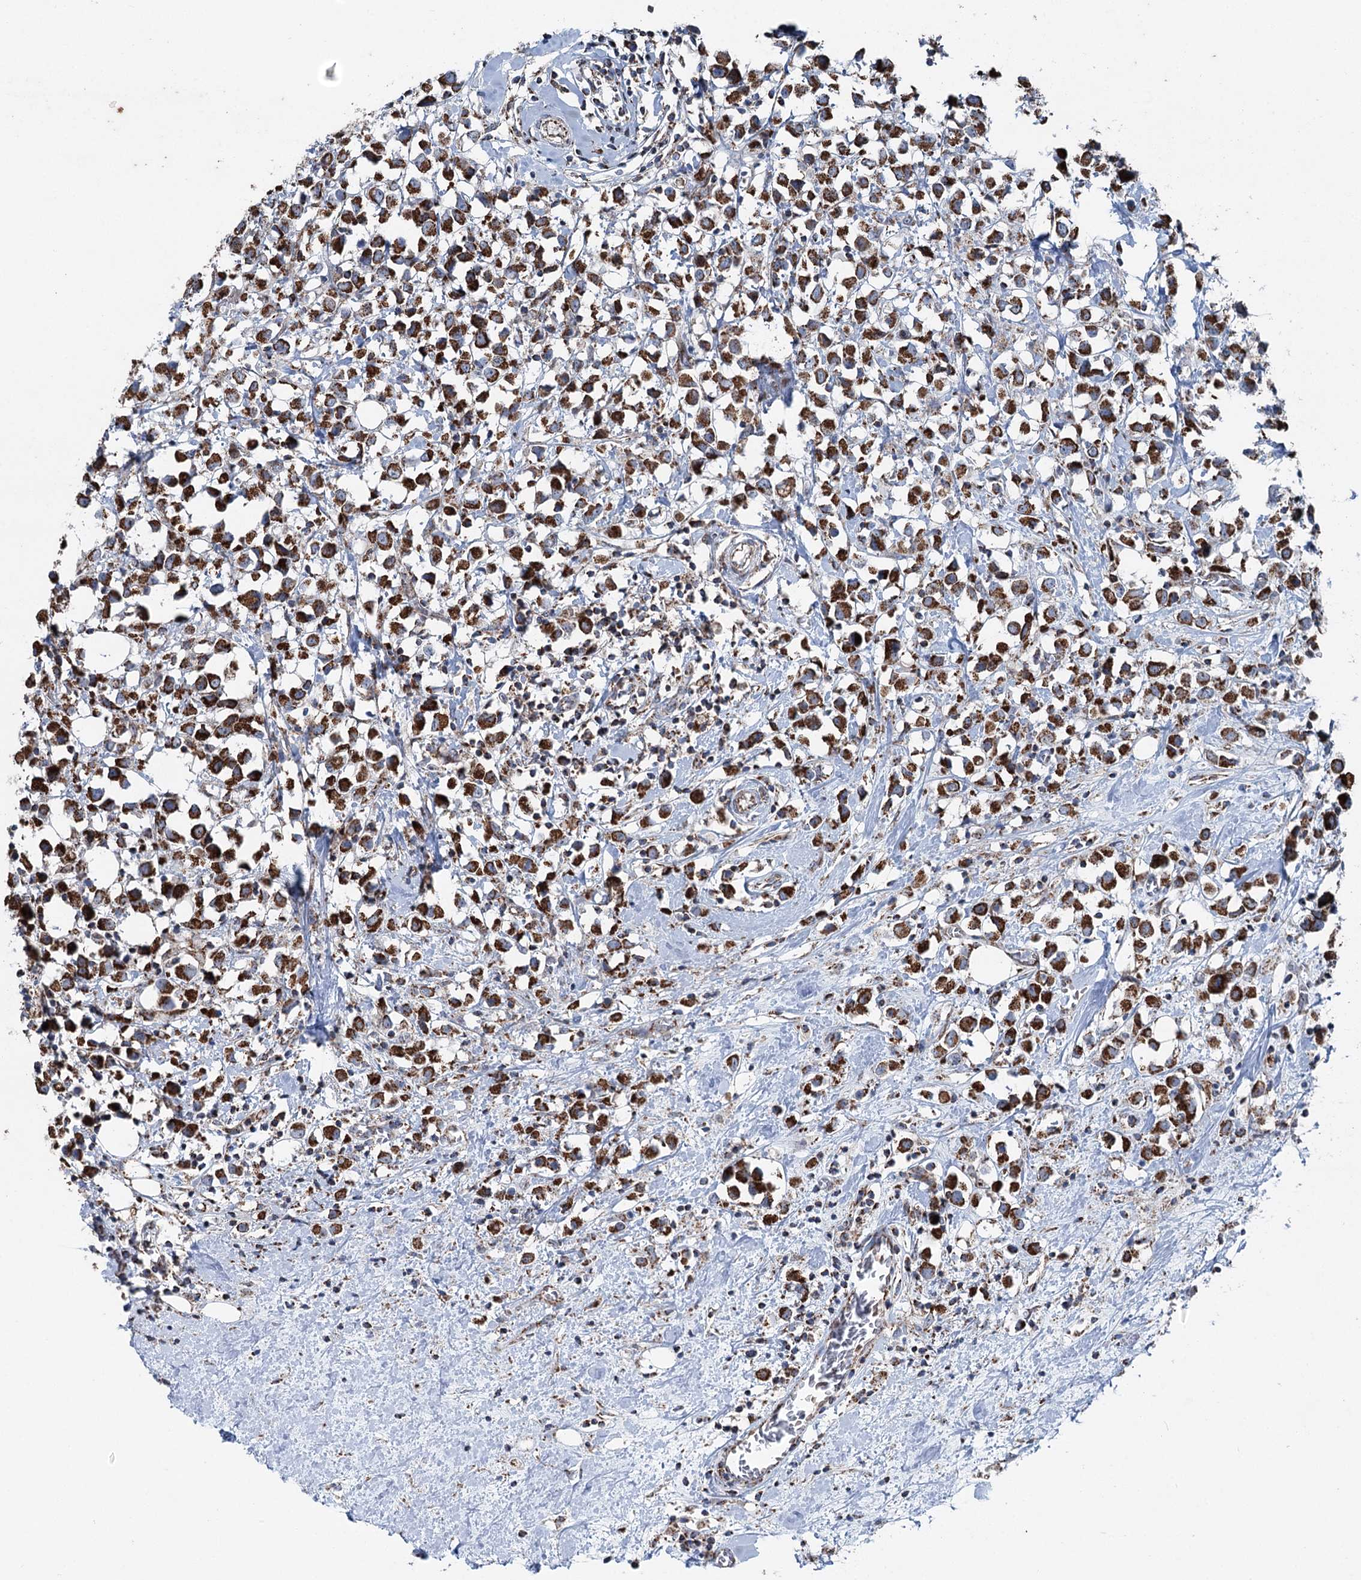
{"staining": {"intensity": "strong", "quantity": ">75%", "location": "cytoplasmic/membranous"}, "tissue": "breast cancer", "cell_type": "Tumor cells", "image_type": "cancer", "snomed": [{"axis": "morphology", "description": "Duct carcinoma"}, {"axis": "topography", "description": "Breast"}], "caption": "Protein staining of breast cancer tissue exhibits strong cytoplasmic/membranous expression in approximately >75% of tumor cells.", "gene": "UCN3", "patient": {"sex": "female", "age": 61}}